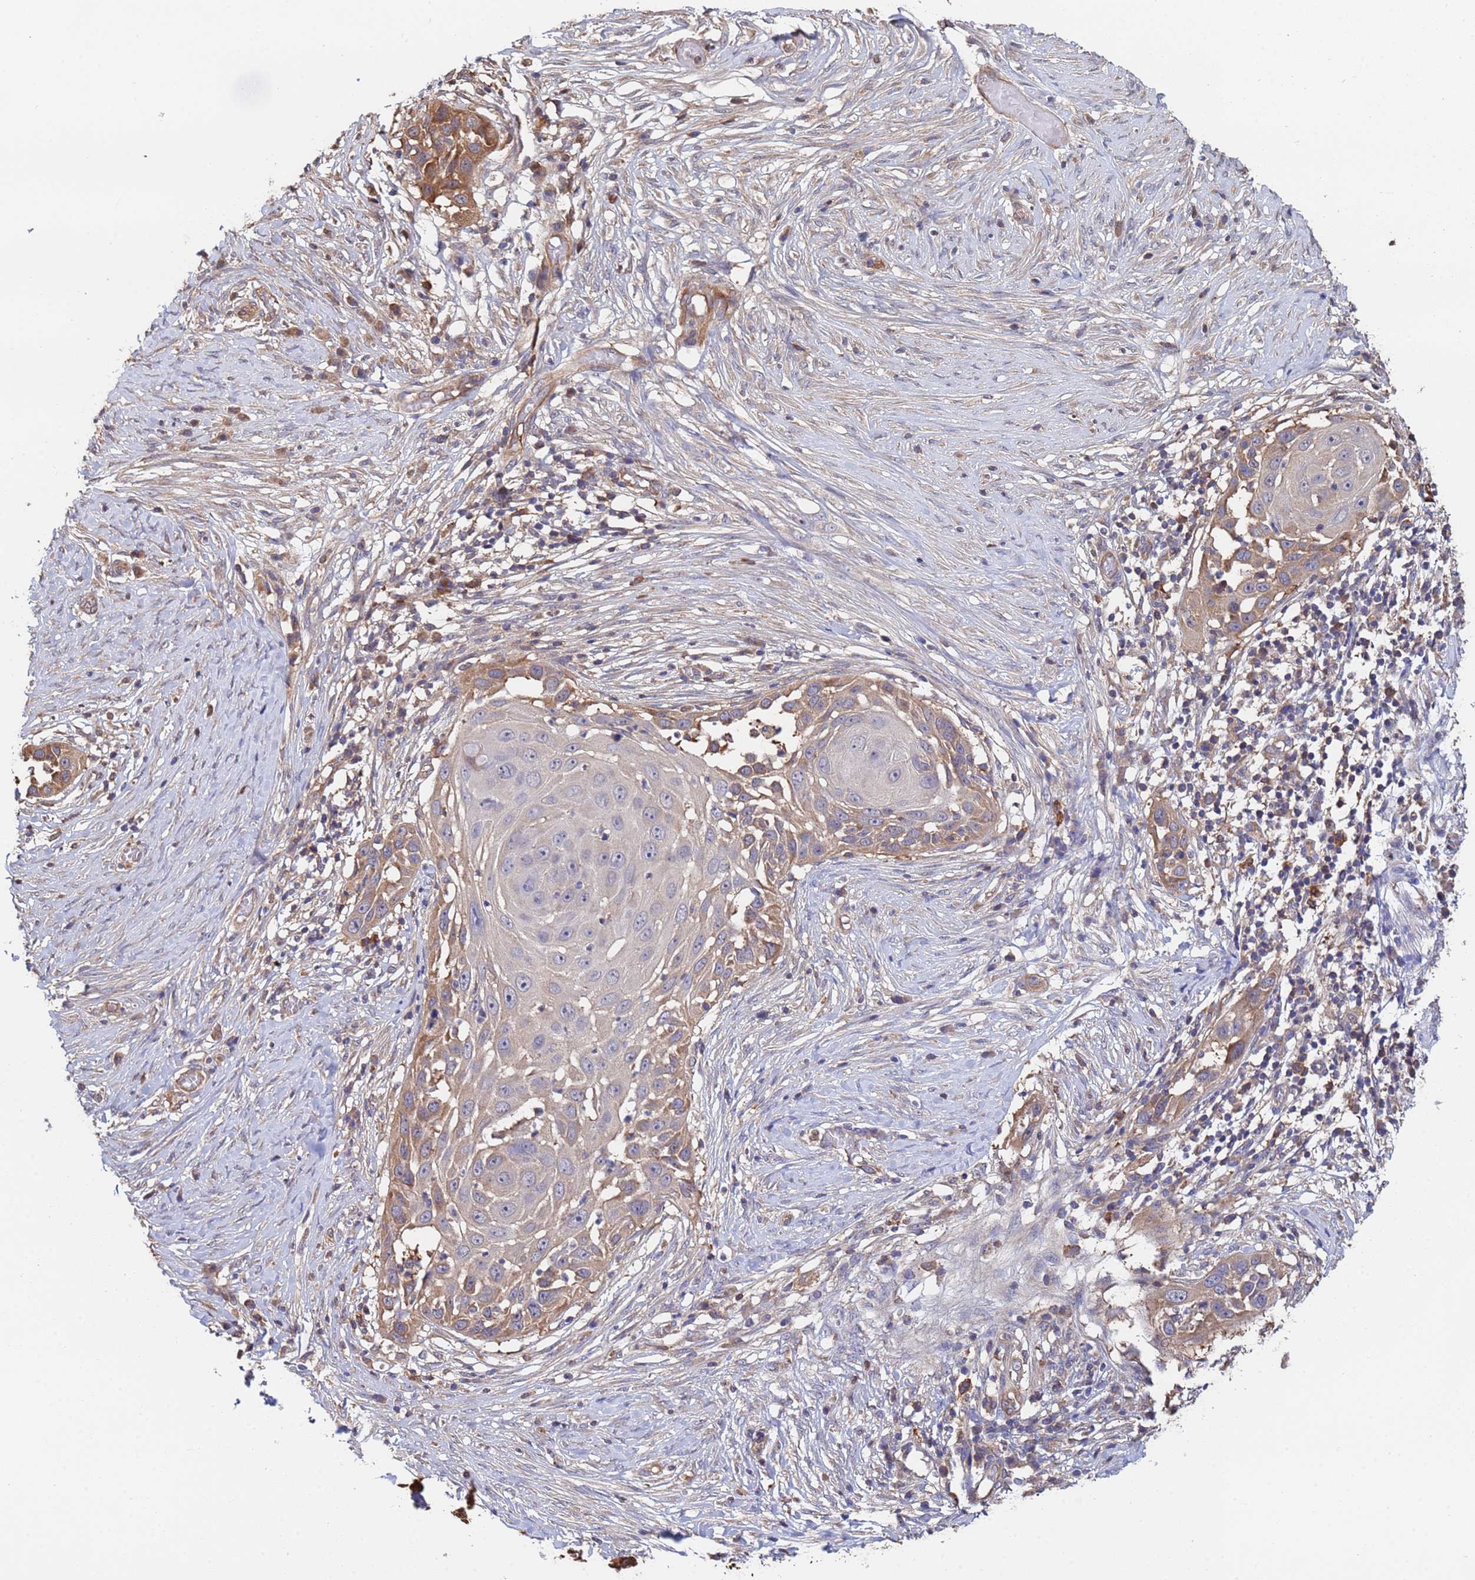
{"staining": {"intensity": "moderate", "quantity": "25%-75%", "location": "cytoplasmic/membranous"}, "tissue": "skin cancer", "cell_type": "Tumor cells", "image_type": "cancer", "snomed": [{"axis": "morphology", "description": "Squamous cell carcinoma, NOS"}, {"axis": "topography", "description": "Skin"}], "caption": "Brown immunohistochemical staining in human skin squamous cell carcinoma shows moderate cytoplasmic/membranous staining in approximately 25%-75% of tumor cells. Ihc stains the protein of interest in brown and the nuclei are stained blue.", "gene": "FAM25A", "patient": {"sex": "female", "age": 44}}